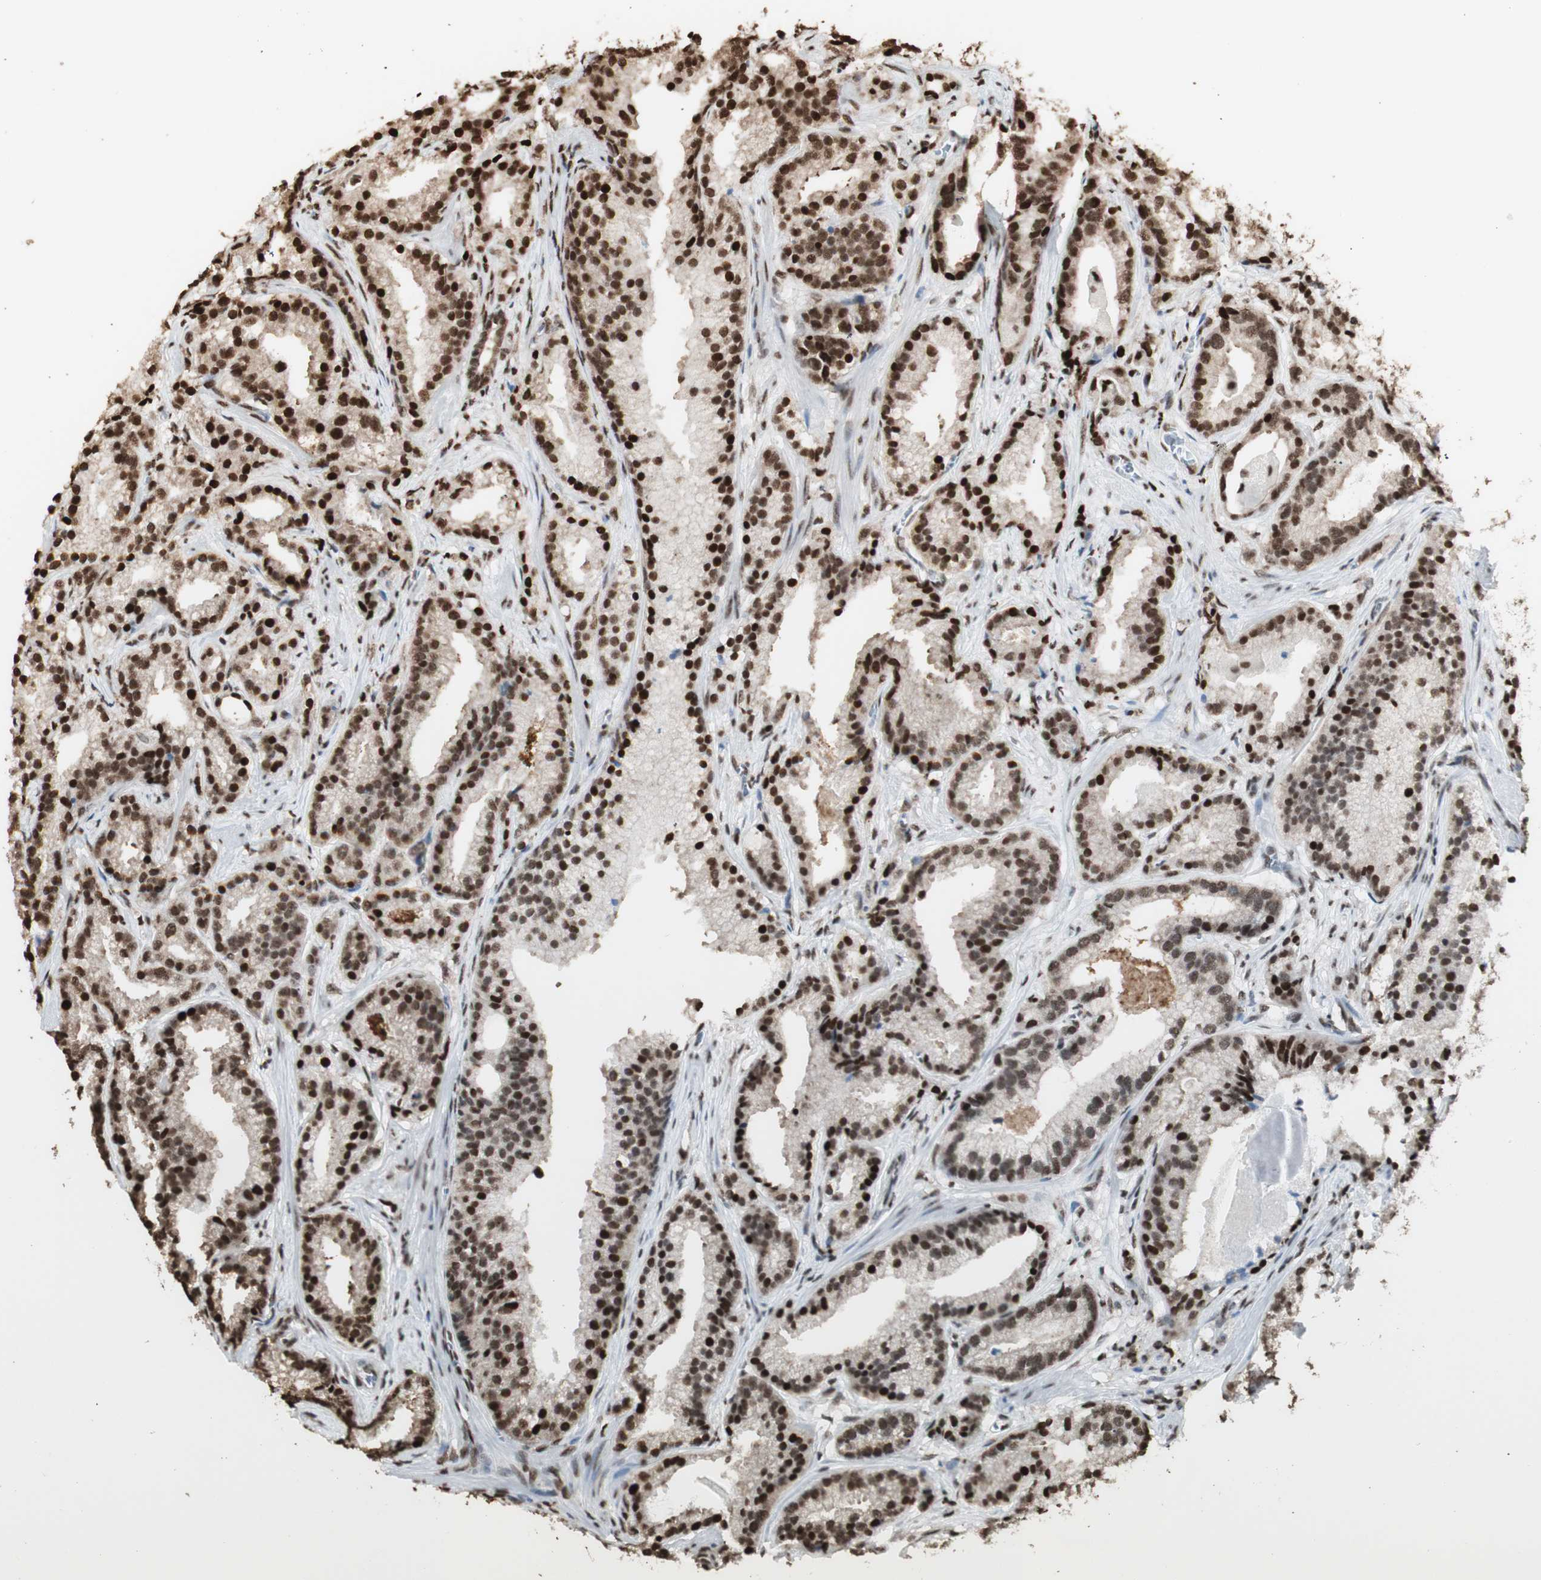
{"staining": {"intensity": "strong", "quantity": ">75%", "location": "nuclear"}, "tissue": "prostate cancer", "cell_type": "Tumor cells", "image_type": "cancer", "snomed": [{"axis": "morphology", "description": "Adenocarcinoma, Low grade"}, {"axis": "topography", "description": "Prostate"}], "caption": "Immunohistochemical staining of prostate cancer demonstrates strong nuclear protein positivity in approximately >75% of tumor cells.", "gene": "HNRNPA2B1", "patient": {"sex": "male", "age": 59}}